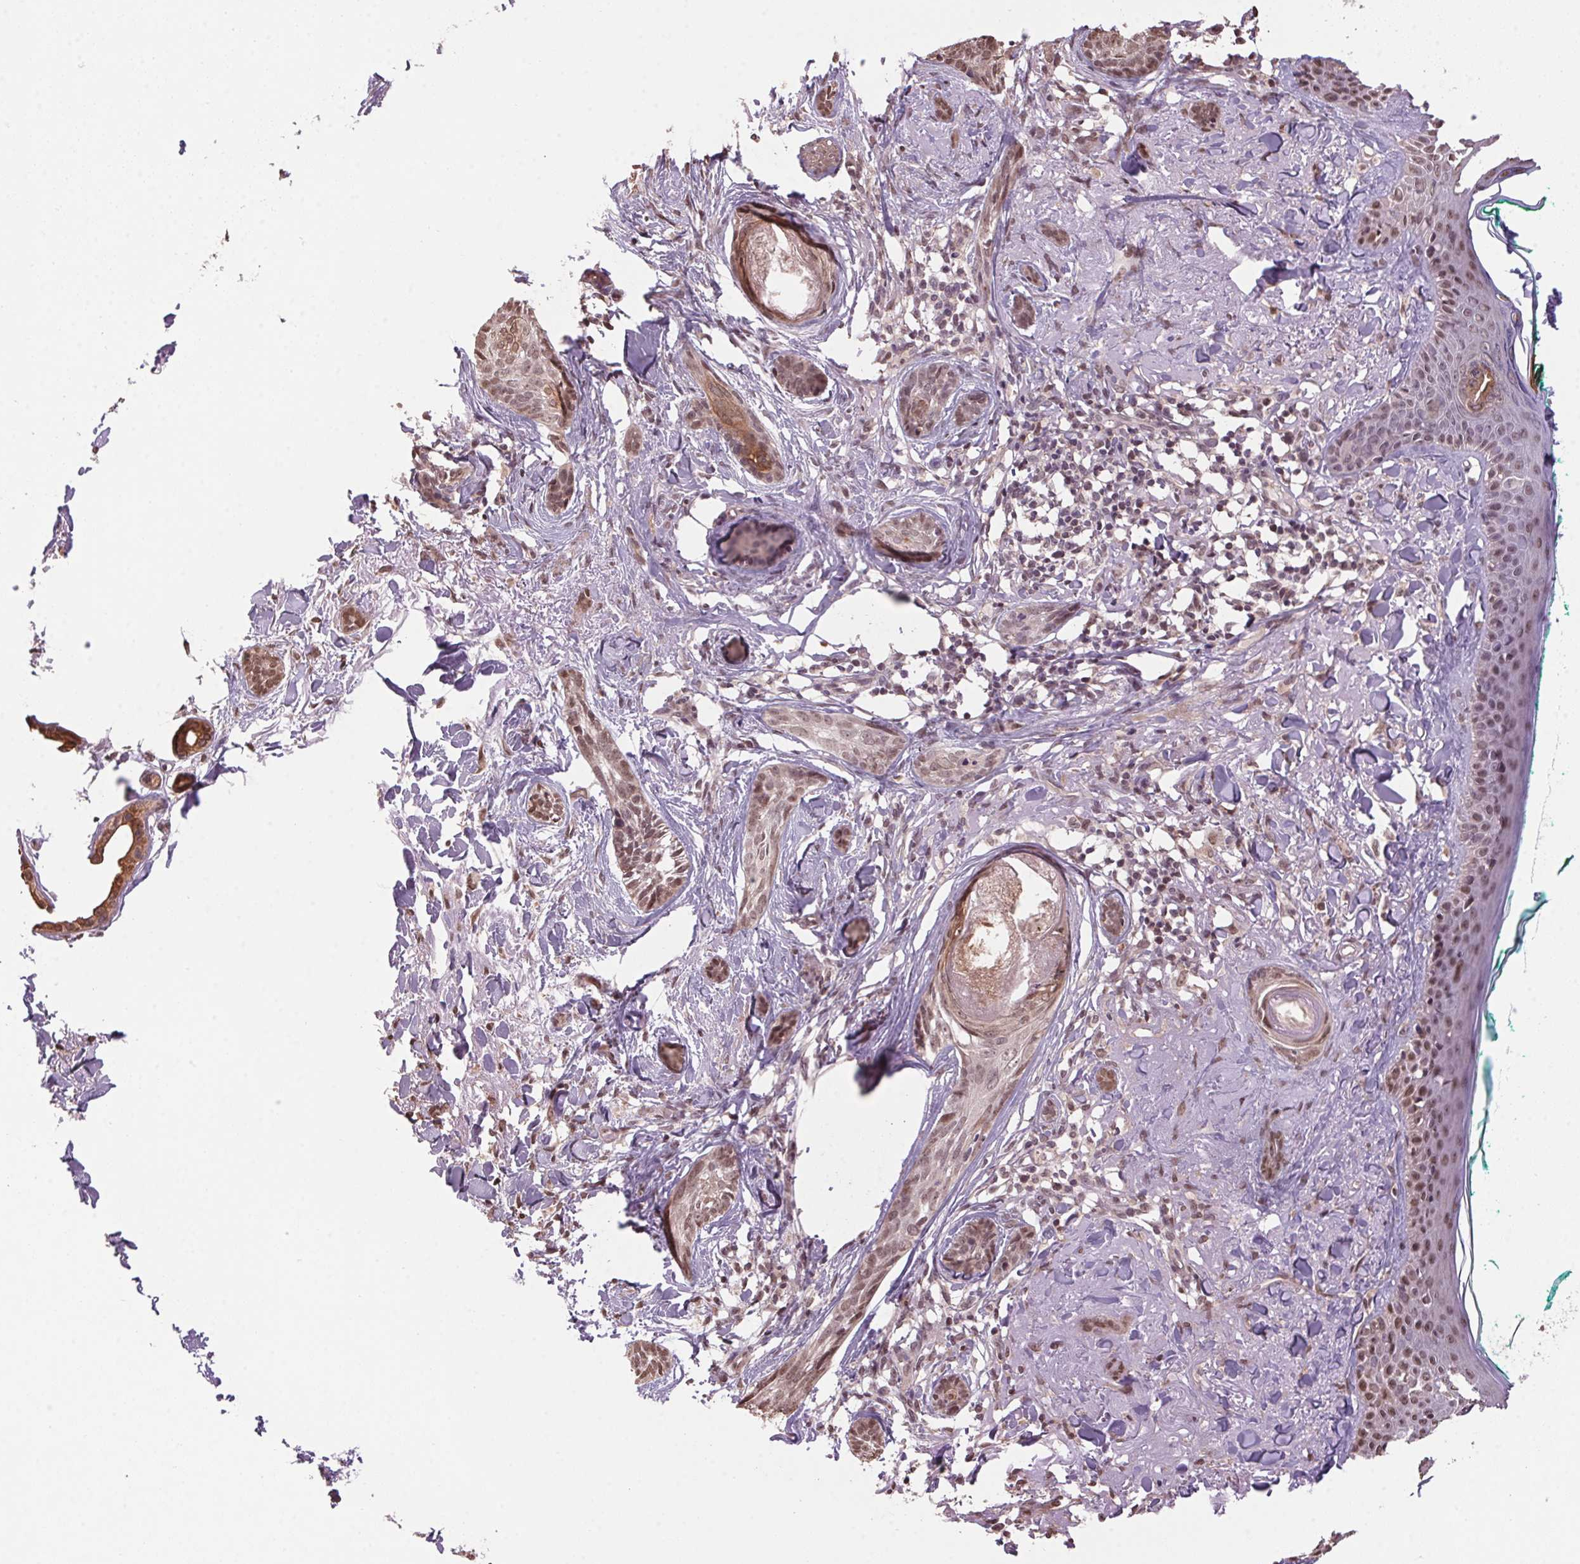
{"staining": {"intensity": "moderate", "quantity": "25%-75%", "location": "nuclear"}, "tissue": "skin cancer", "cell_type": "Tumor cells", "image_type": "cancer", "snomed": [{"axis": "morphology", "description": "Basal cell carcinoma"}, {"axis": "topography", "description": "Skin"}], "caption": "Brown immunohistochemical staining in human basal cell carcinoma (skin) reveals moderate nuclear staining in approximately 25%-75% of tumor cells.", "gene": "VWA3B", "patient": {"sex": "female", "age": 78}}